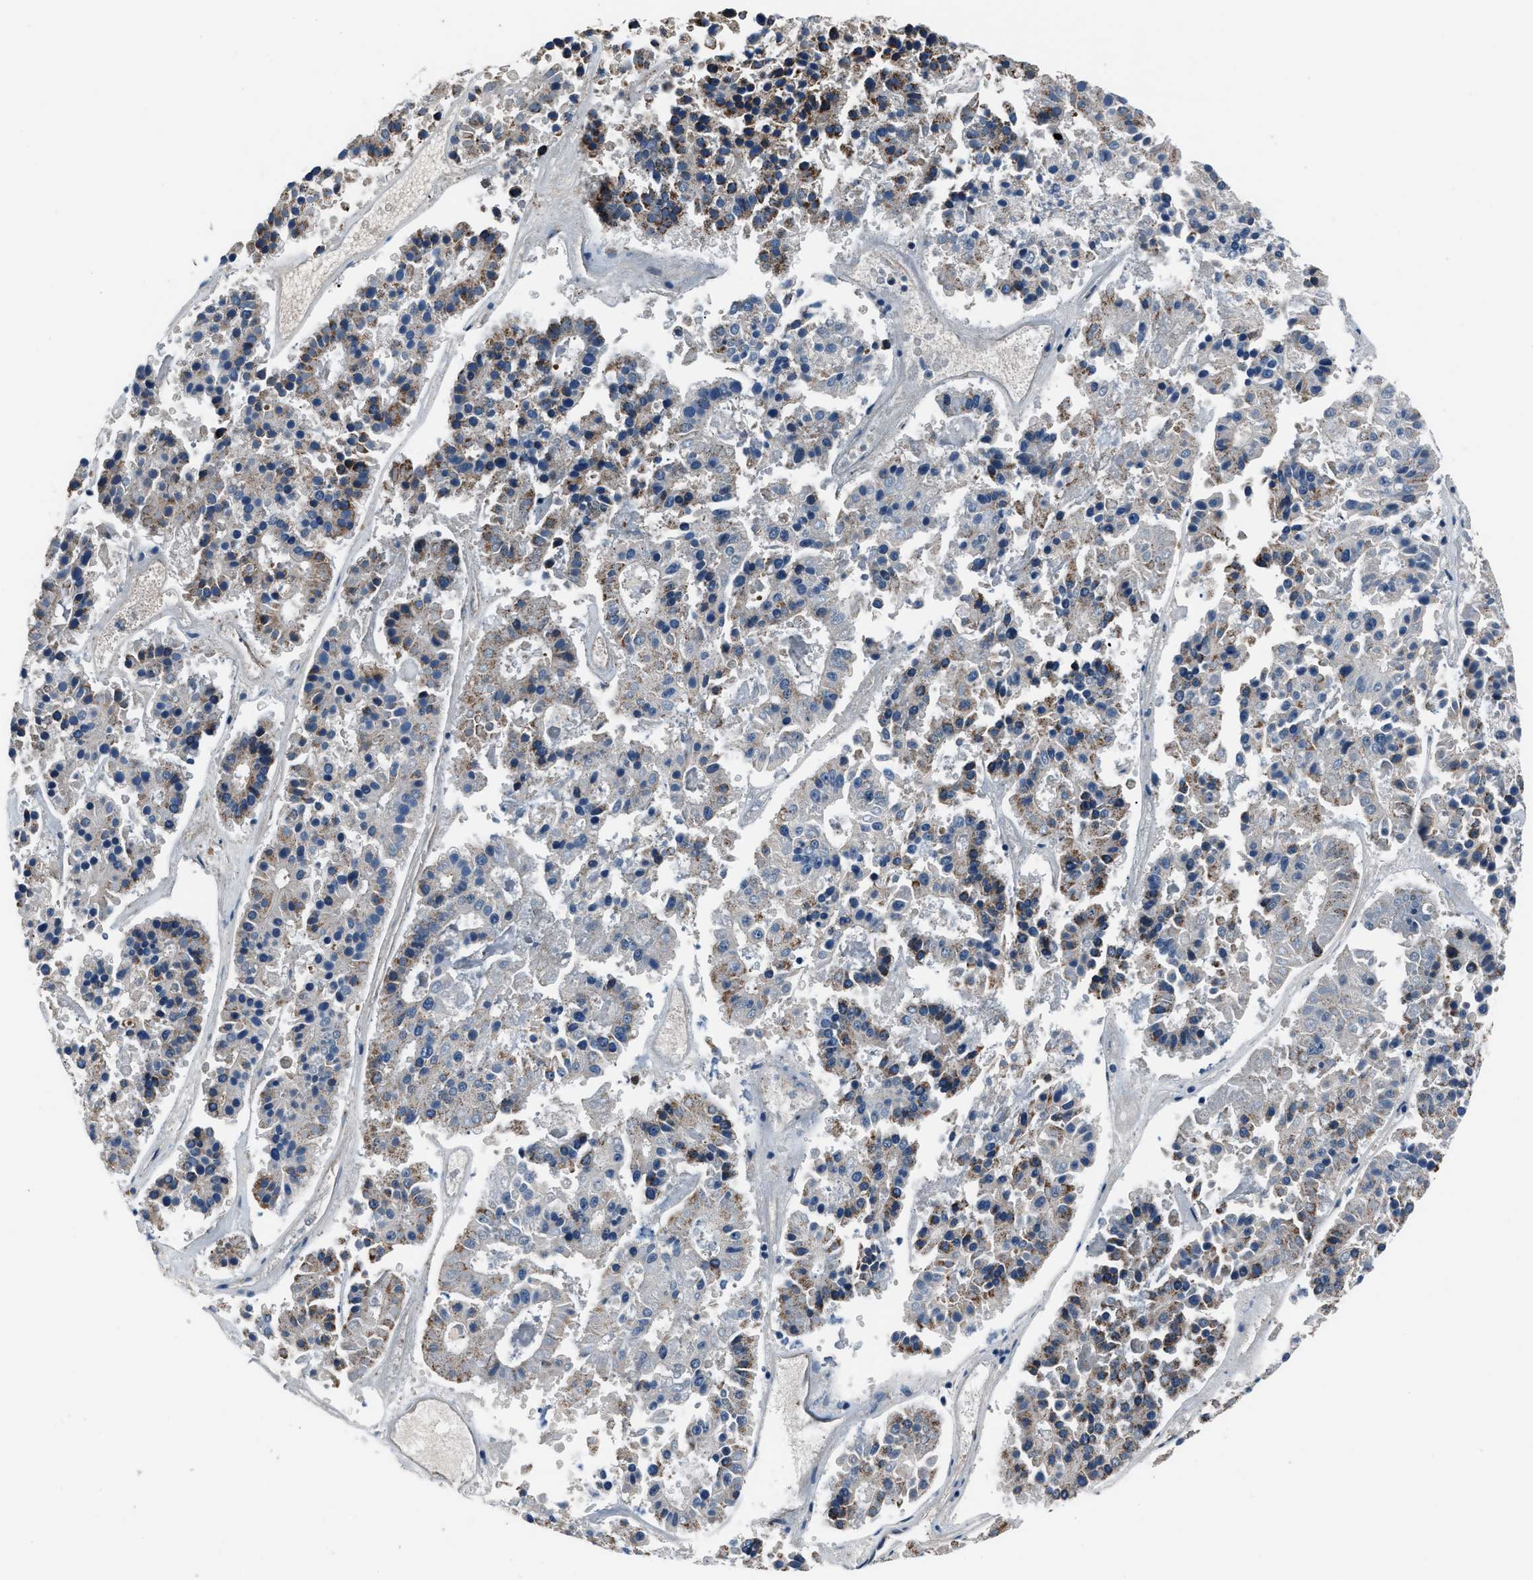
{"staining": {"intensity": "weak", "quantity": "25%-75%", "location": "cytoplasmic/membranous"}, "tissue": "pancreatic cancer", "cell_type": "Tumor cells", "image_type": "cancer", "snomed": [{"axis": "morphology", "description": "Adenocarcinoma, NOS"}, {"axis": "topography", "description": "Pancreas"}], "caption": "Pancreatic adenocarcinoma stained with a protein marker exhibits weak staining in tumor cells.", "gene": "GGCT", "patient": {"sex": "male", "age": 50}}